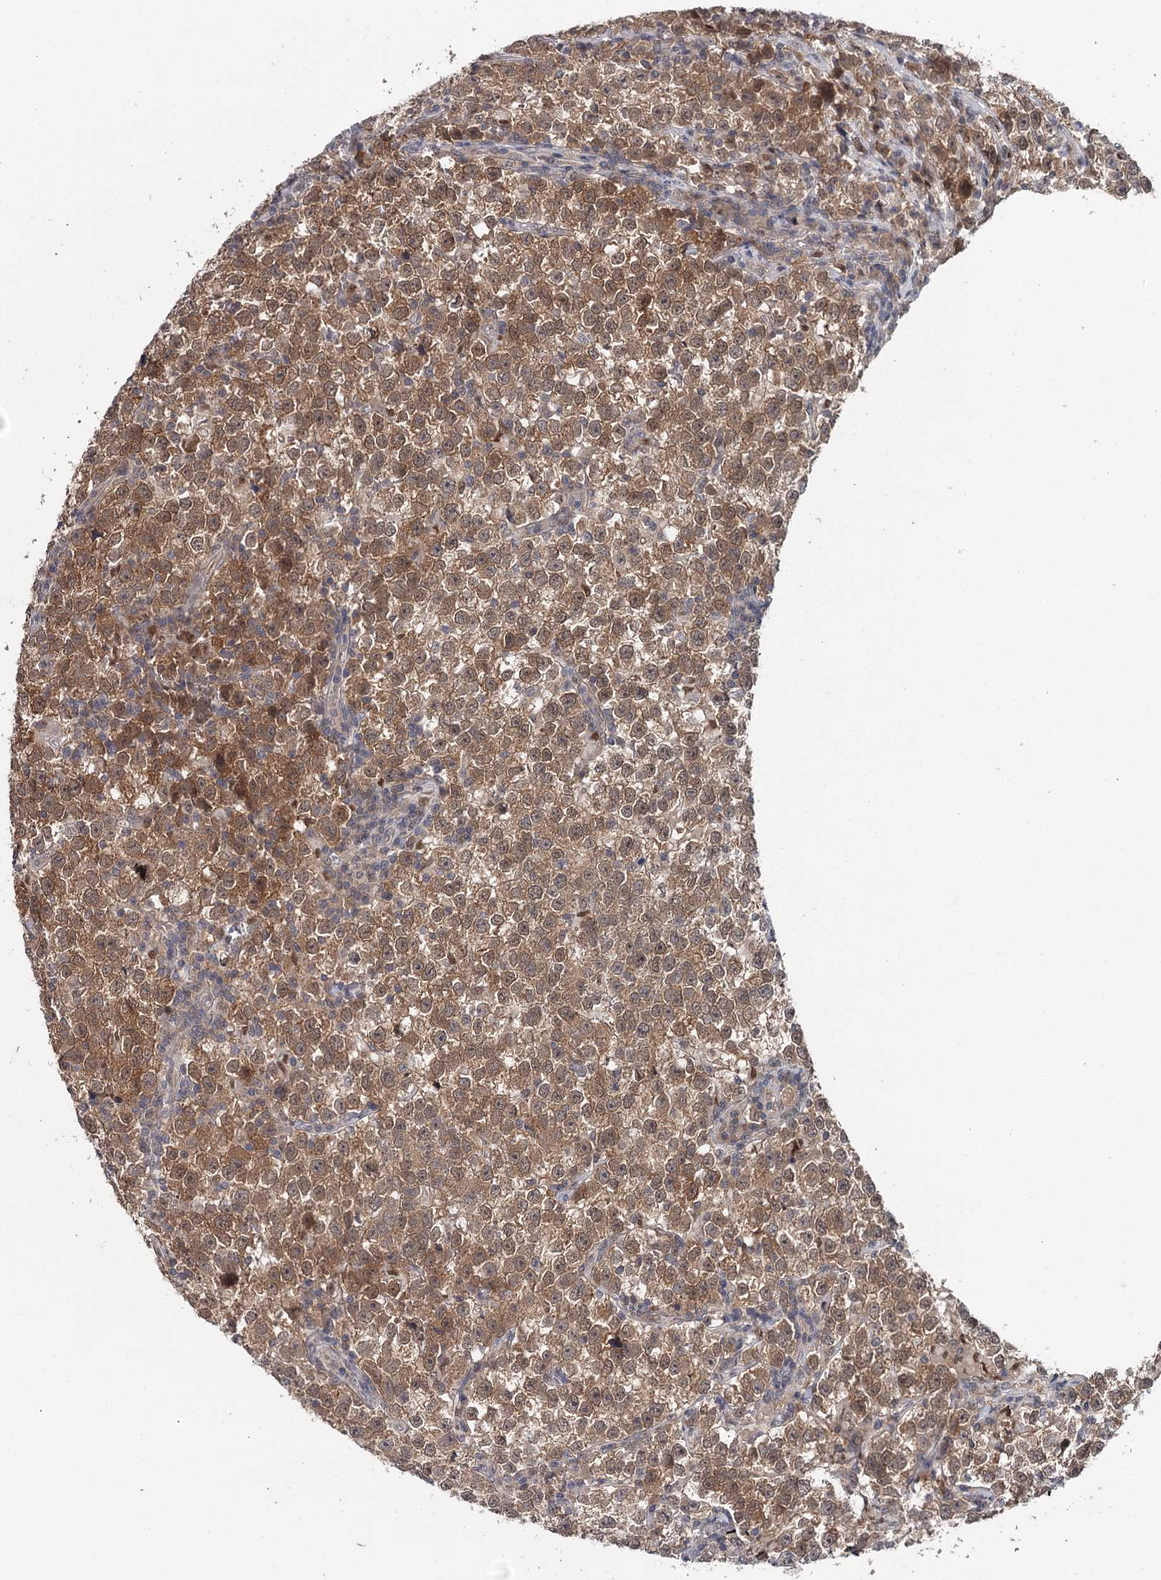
{"staining": {"intensity": "moderate", "quantity": ">75%", "location": "cytoplasmic/membranous,nuclear"}, "tissue": "testis cancer", "cell_type": "Tumor cells", "image_type": "cancer", "snomed": [{"axis": "morphology", "description": "Normal tissue, NOS"}, {"axis": "morphology", "description": "Seminoma, NOS"}, {"axis": "topography", "description": "Testis"}], "caption": "About >75% of tumor cells in human testis cancer (seminoma) show moderate cytoplasmic/membranous and nuclear protein positivity as visualized by brown immunohistochemical staining.", "gene": "GTSF1", "patient": {"sex": "male", "age": 43}}